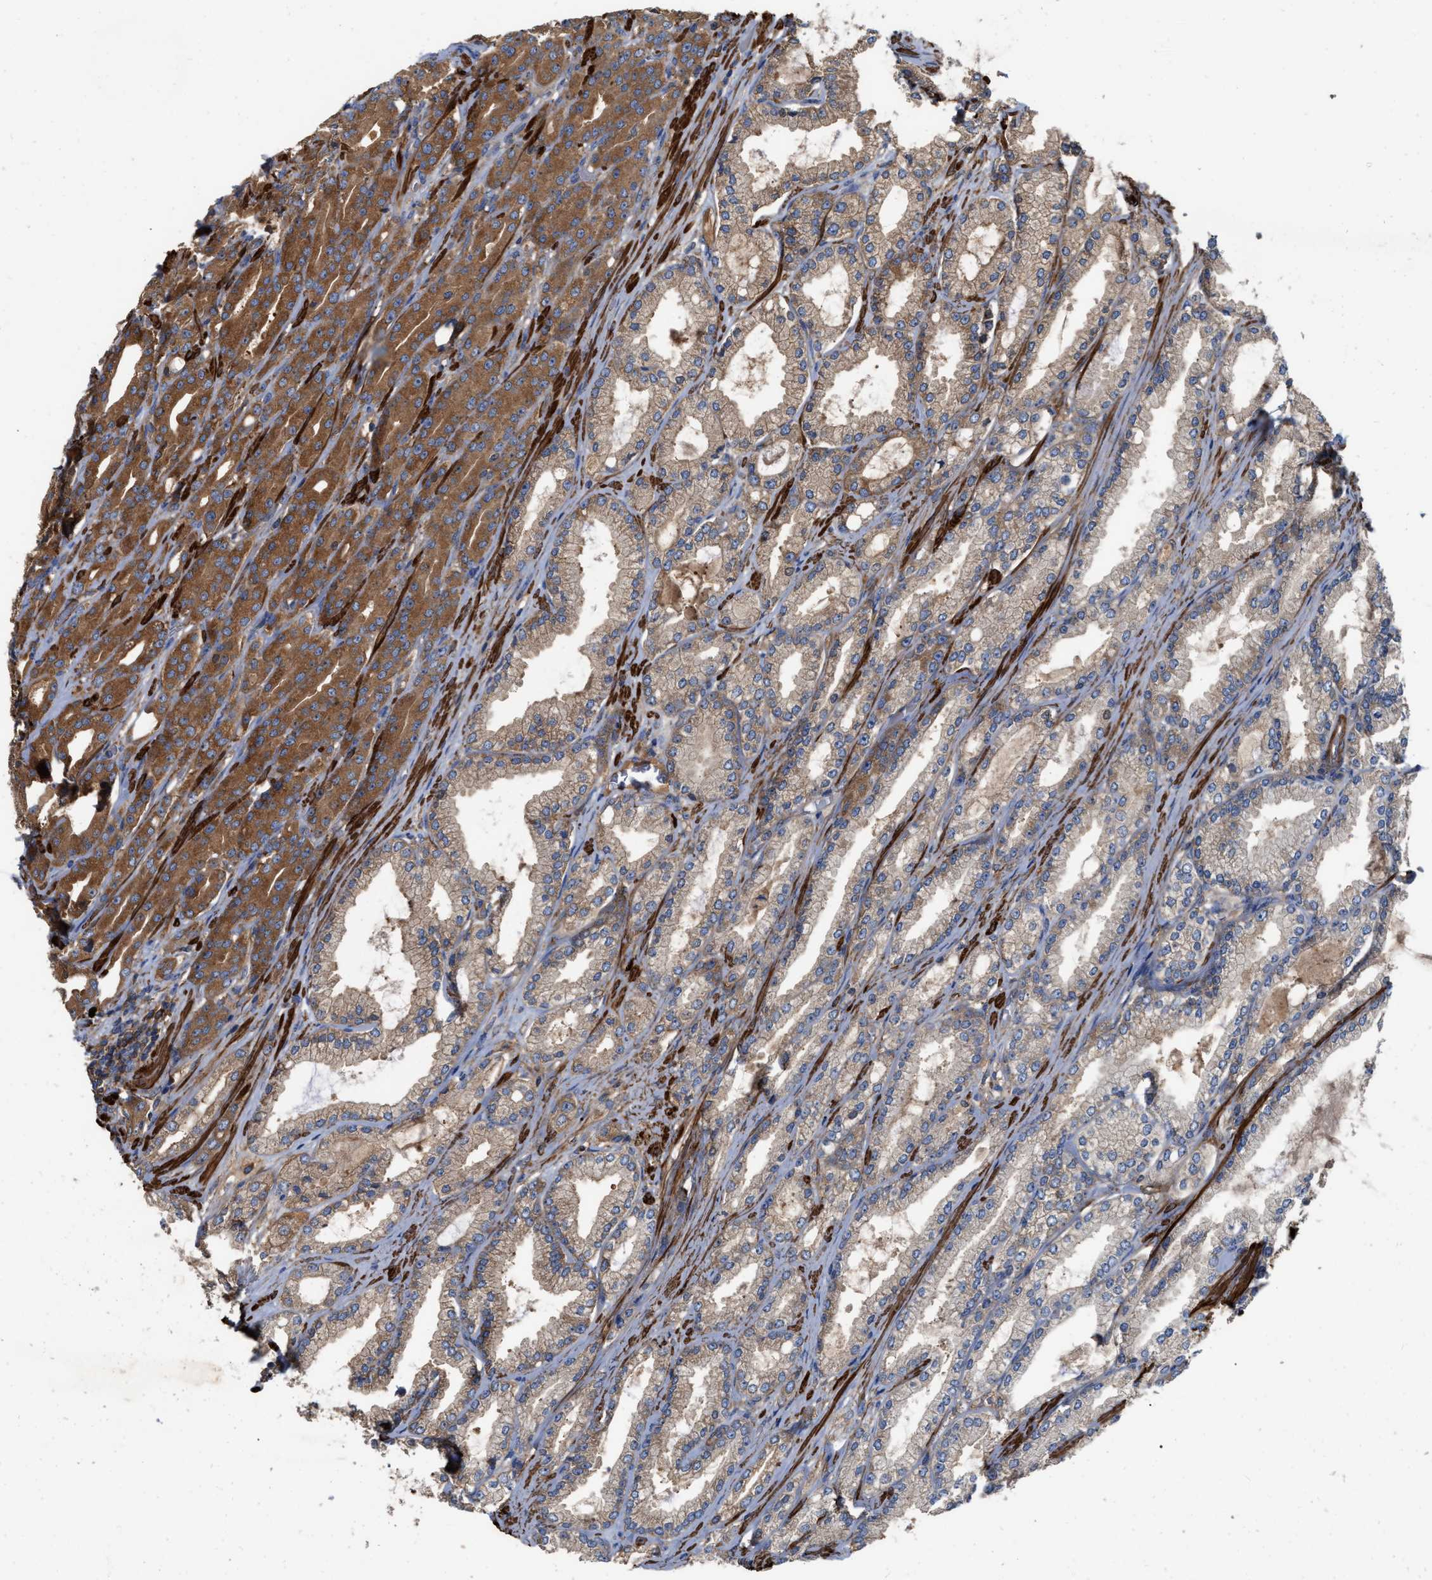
{"staining": {"intensity": "strong", "quantity": "25%-75%", "location": "cytoplasmic/membranous"}, "tissue": "prostate cancer", "cell_type": "Tumor cells", "image_type": "cancer", "snomed": [{"axis": "morphology", "description": "Adenocarcinoma, High grade"}, {"axis": "topography", "description": "Prostate"}], "caption": "This histopathology image demonstrates immunohistochemistry staining of human prostate cancer, with high strong cytoplasmic/membranous staining in about 25%-75% of tumor cells.", "gene": "RABEP1", "patient": {"sex": "male", "age": 71}}